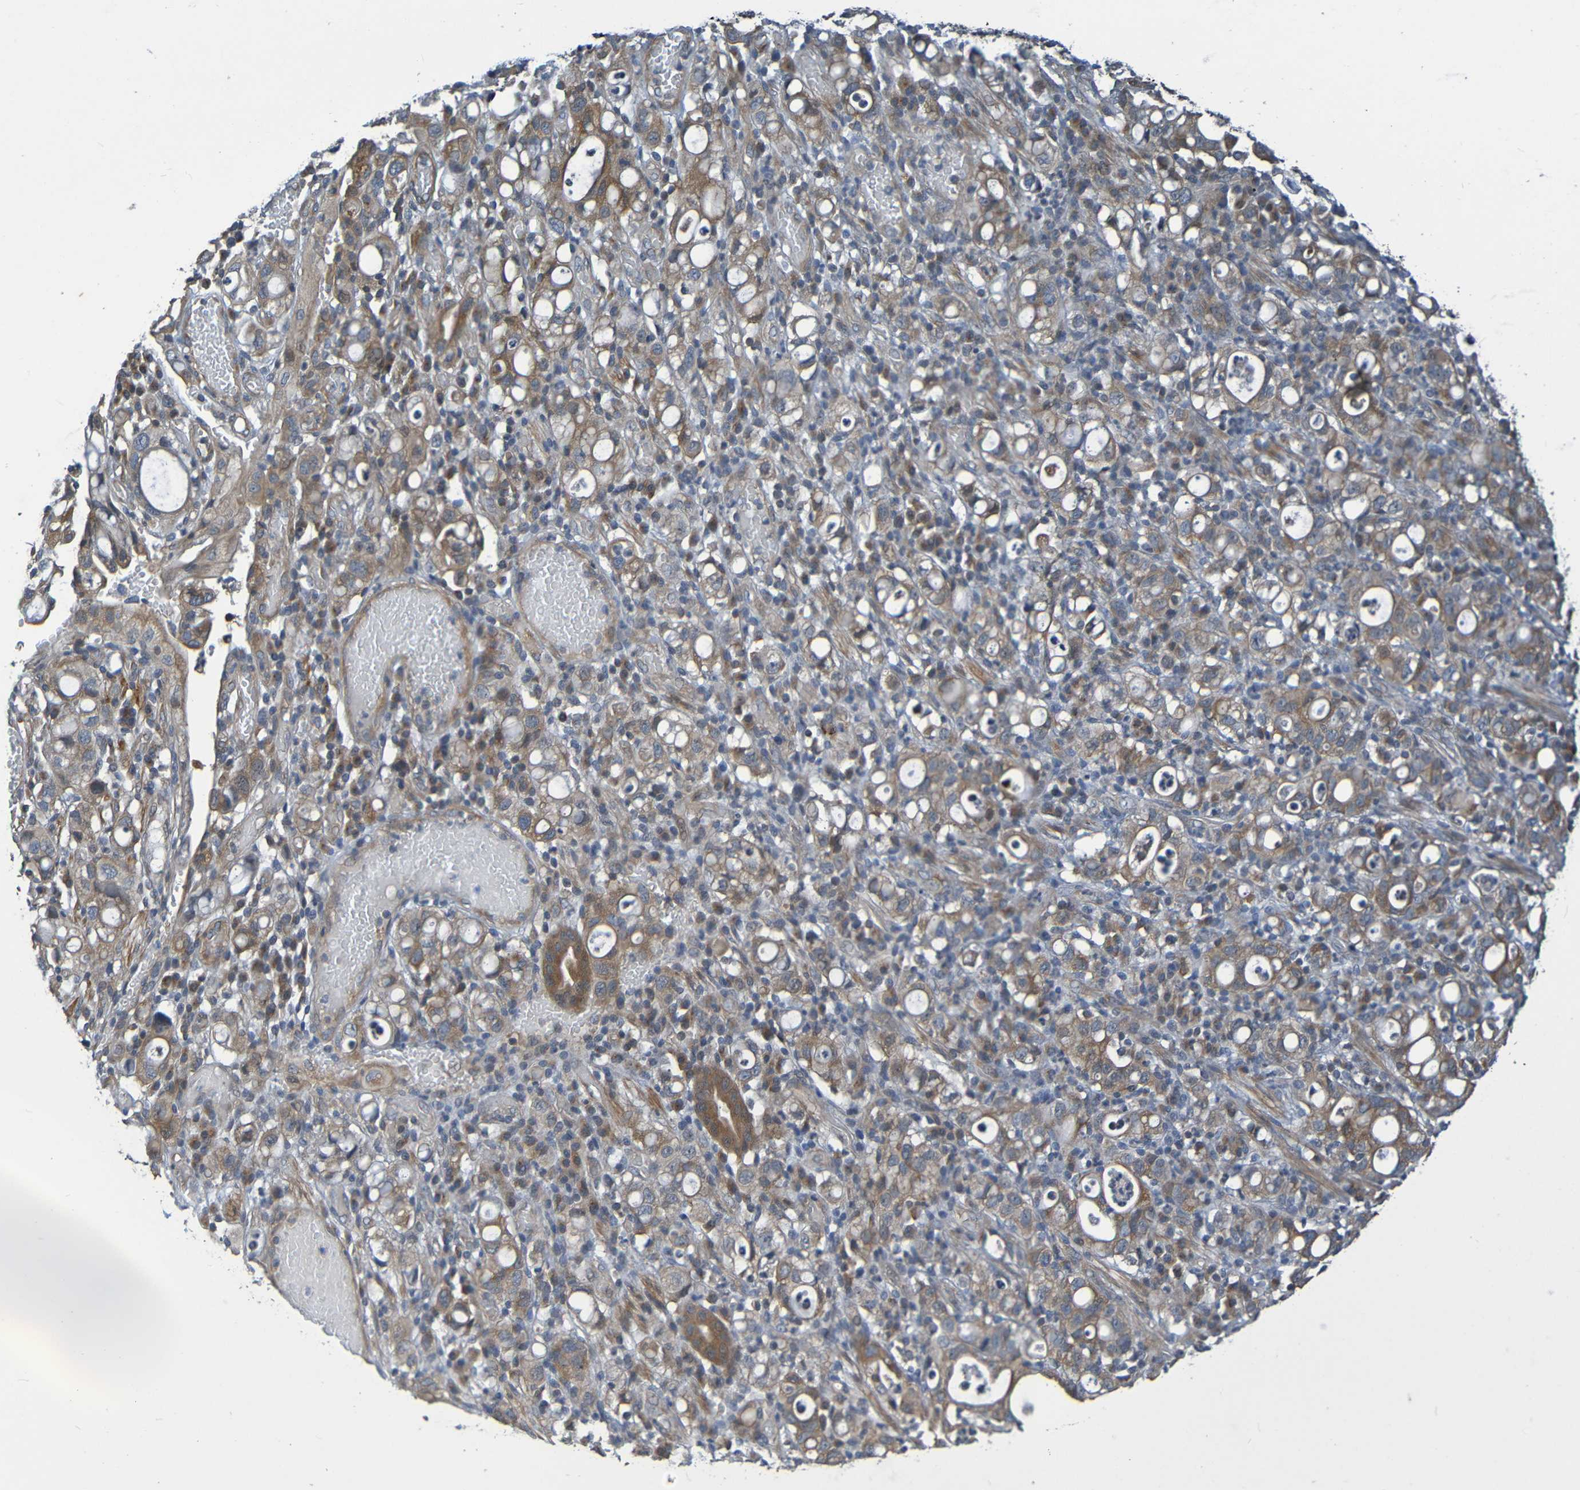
{"staining": {"intensity": "moderate", "quantity": "25%-75%", "location": "cytoplasmic/membranous"}, "tissue": "stomach cancer", "cell_type": "Tumor cells", "image_type": "cancer", "snomed": [{"axis": "morphology", "description": "Adenocarcinoma, NOS"}, {"axis": "topography", "description": "Stomach"}], "caption": "High-power microscopy captured an IHC image of stomach adenocarcinoma, revealing moderate cytoplasmic/membranous expression in approximately 25%-75% of tumor cells.", "gene": "CYP4F2", "patient": {"sex": "female", "age": 75}}